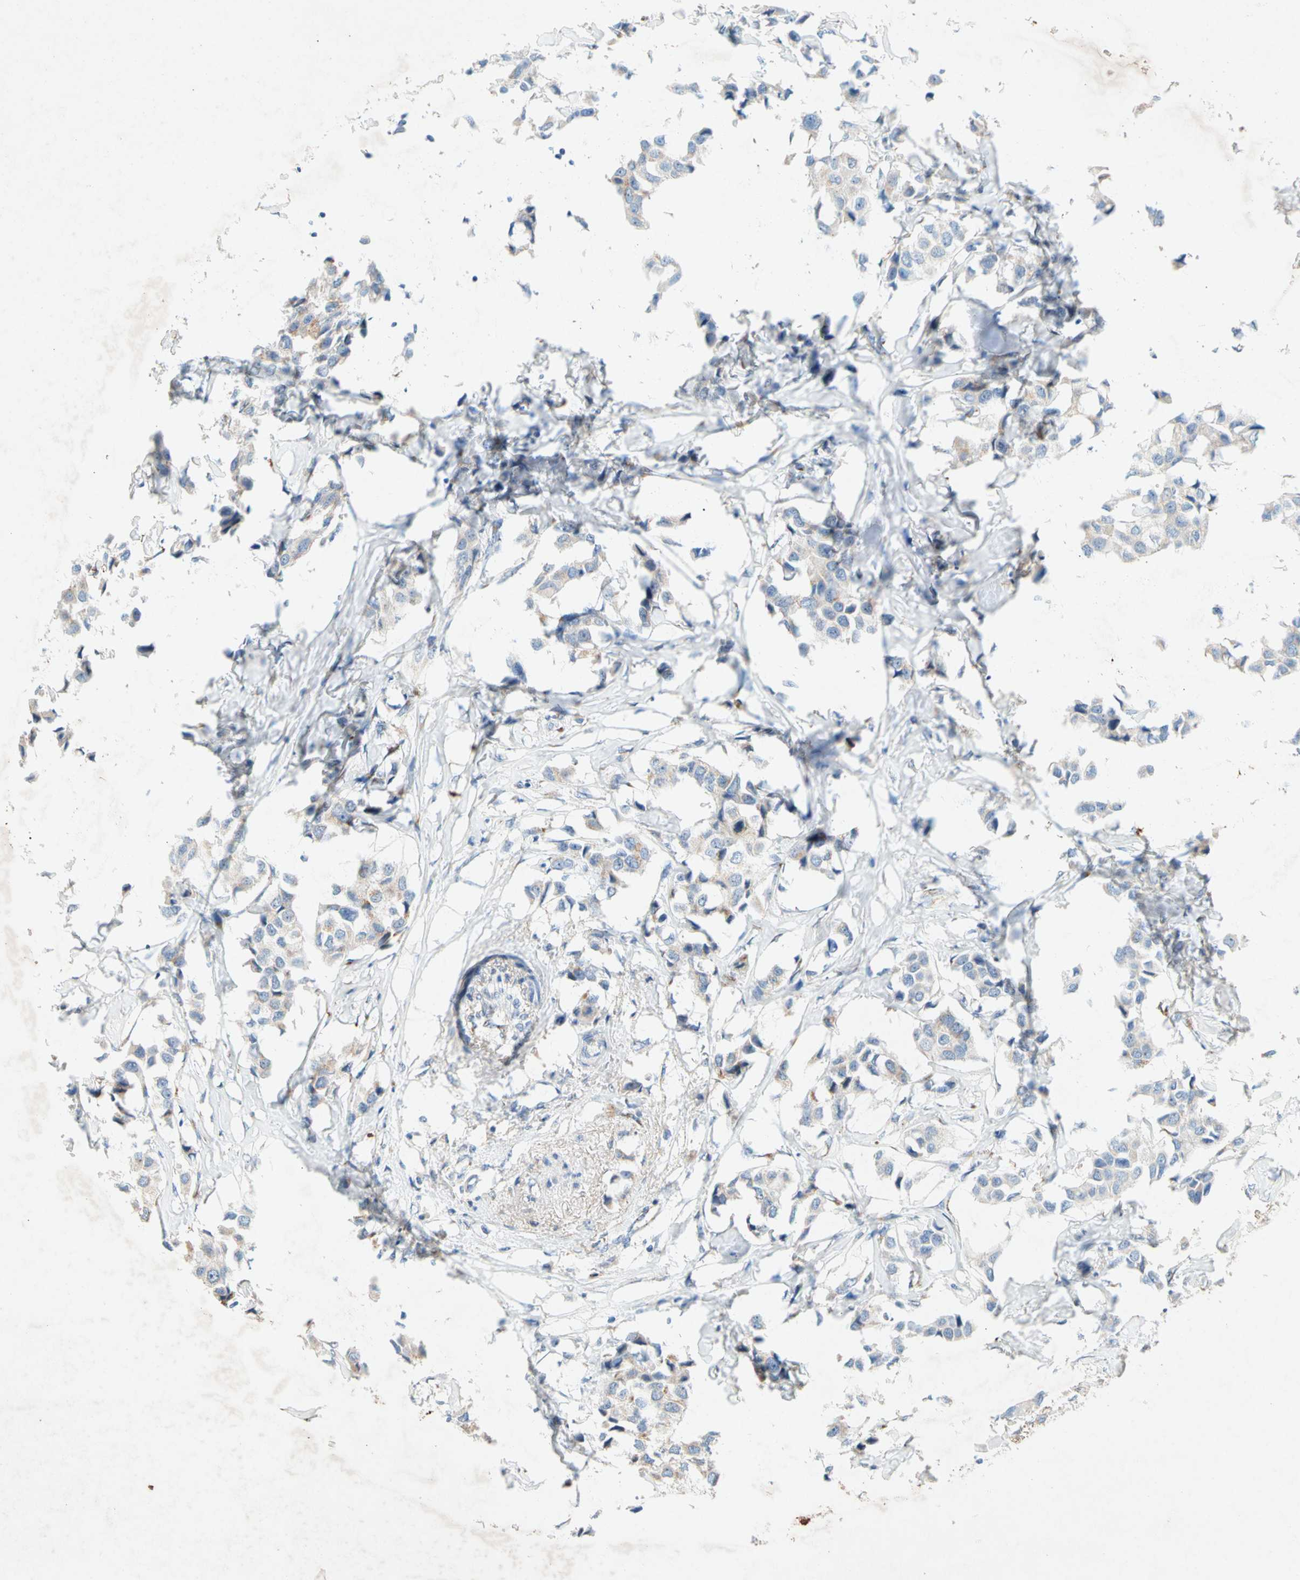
{"staining": {"intensity": "weak", "quantity": "25%-75%", "location": "cytoplasmic/membranous"}, "tissue": "breast cancer", "cell_type": "Tumor cells", "image_type": "cancer", "snomed": [{"axis": "morphology", "description": "Duct carcinoma"}, {"axis": "topography", "description": "Breast"}], "caption": "This photomicrograph displays immunohistochemistry staining of human breast cancer, with low weak cytoplasmic/membranous expression in approximately 25%-75% of tumor cells.", "gene": "GASK1B", "patient": {"sex": "female", "age": 80}}